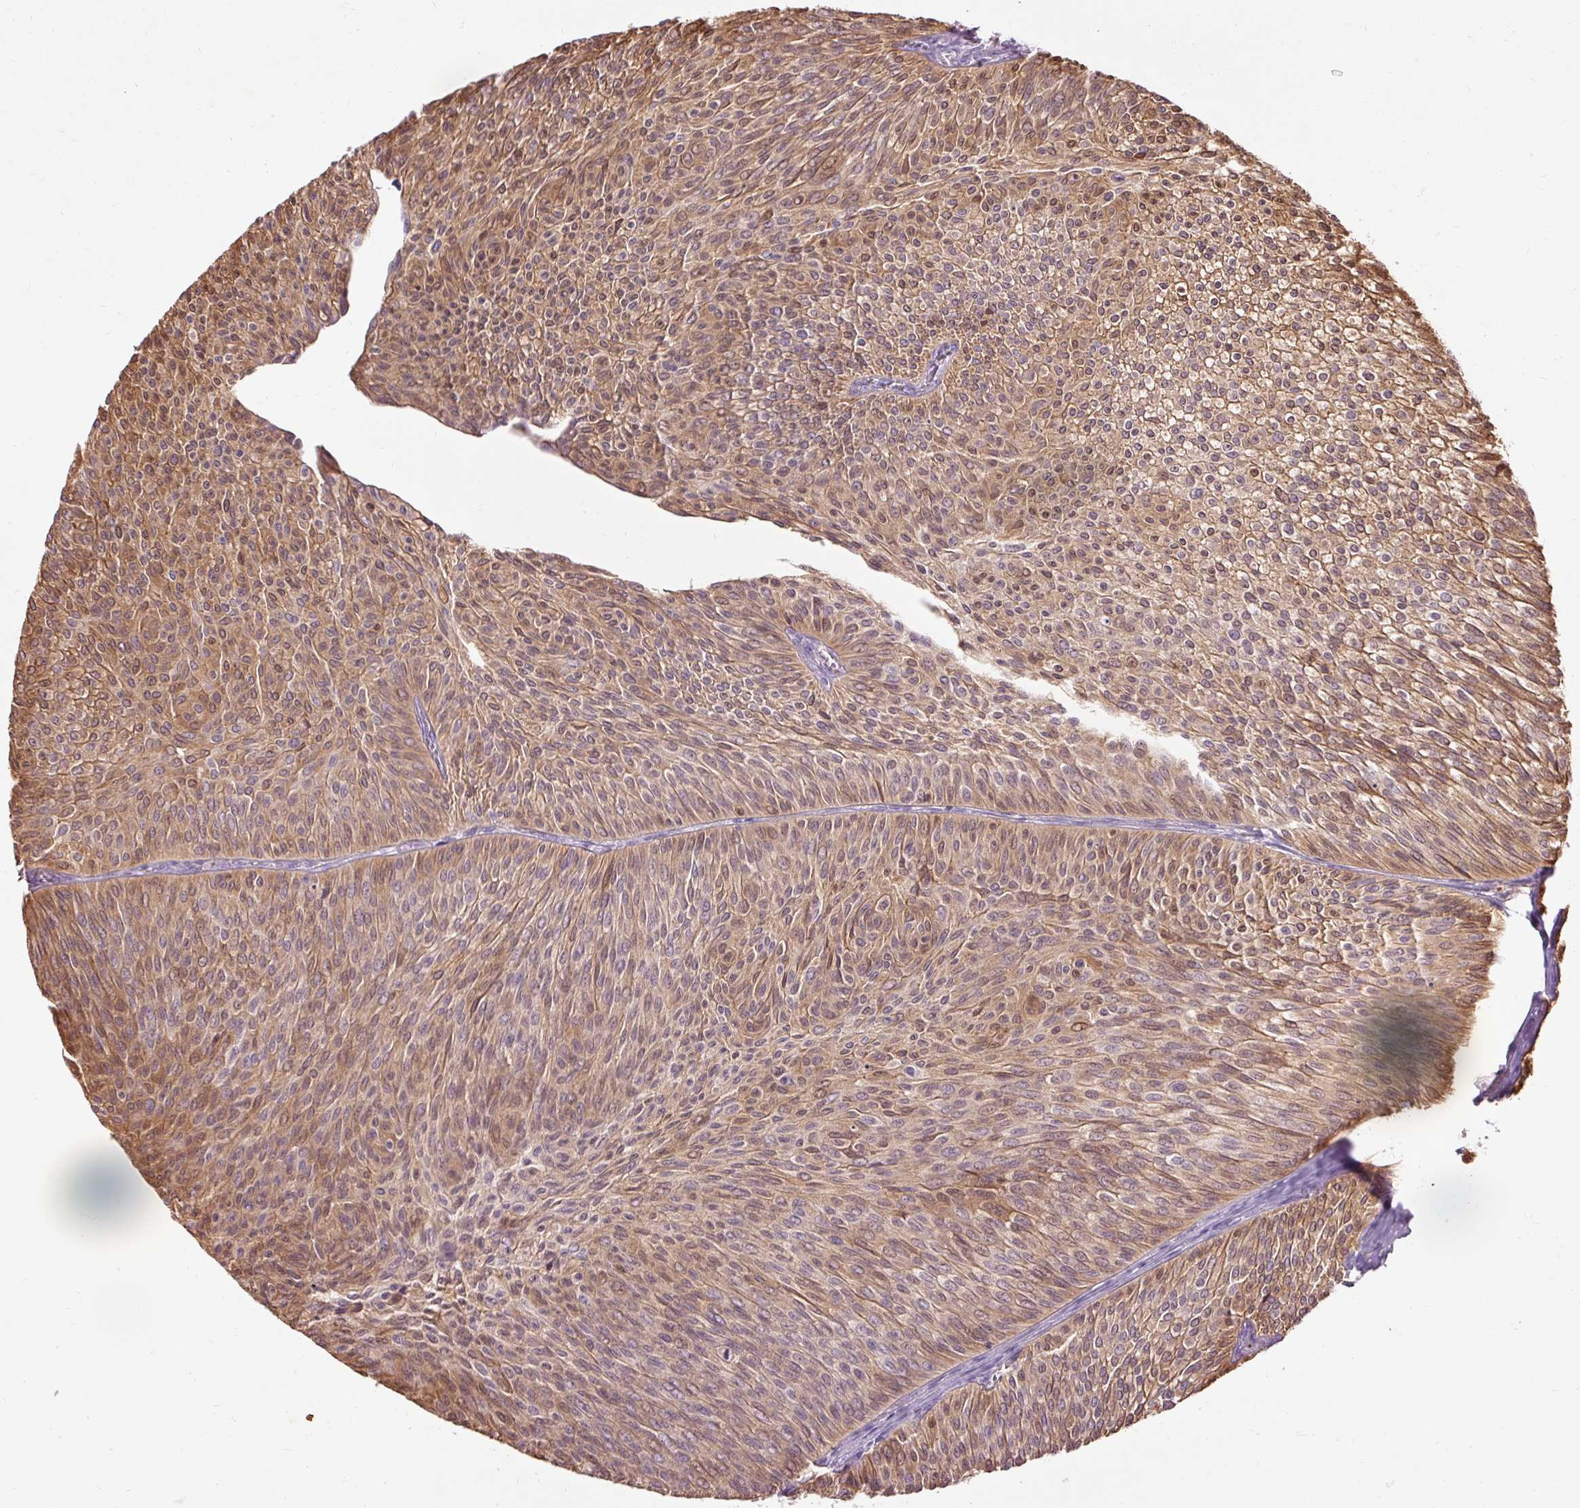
{"staining": {"intensity": "moderate", "quantity": ">75%", "location": "cytoplasmic/membranous,nuclear"}, "tissue": "urothelial cancer", "cell_type": "Tumor cells", "image_type": "cancer", "snomed": [{"axis": "morphology", "description": "Urothelial carcinoma, Low grade"}, {"axis": "topography", "description": "Urinary bladder"}], "caption": "Protein expression analysis of urothelial cancer shows moderate cytoplasmic/membranous and nuclear staining in about >75% of tumor cells. The staining was performed using DAB (3,3'-diaminobenzidine) to visualize the protein expression in brown, while the nuclei were stained in blue with hematoxylin (Magnification: 20x).", "gene": "PRDX5", "patient": {"sex": "male", "age": 91}}